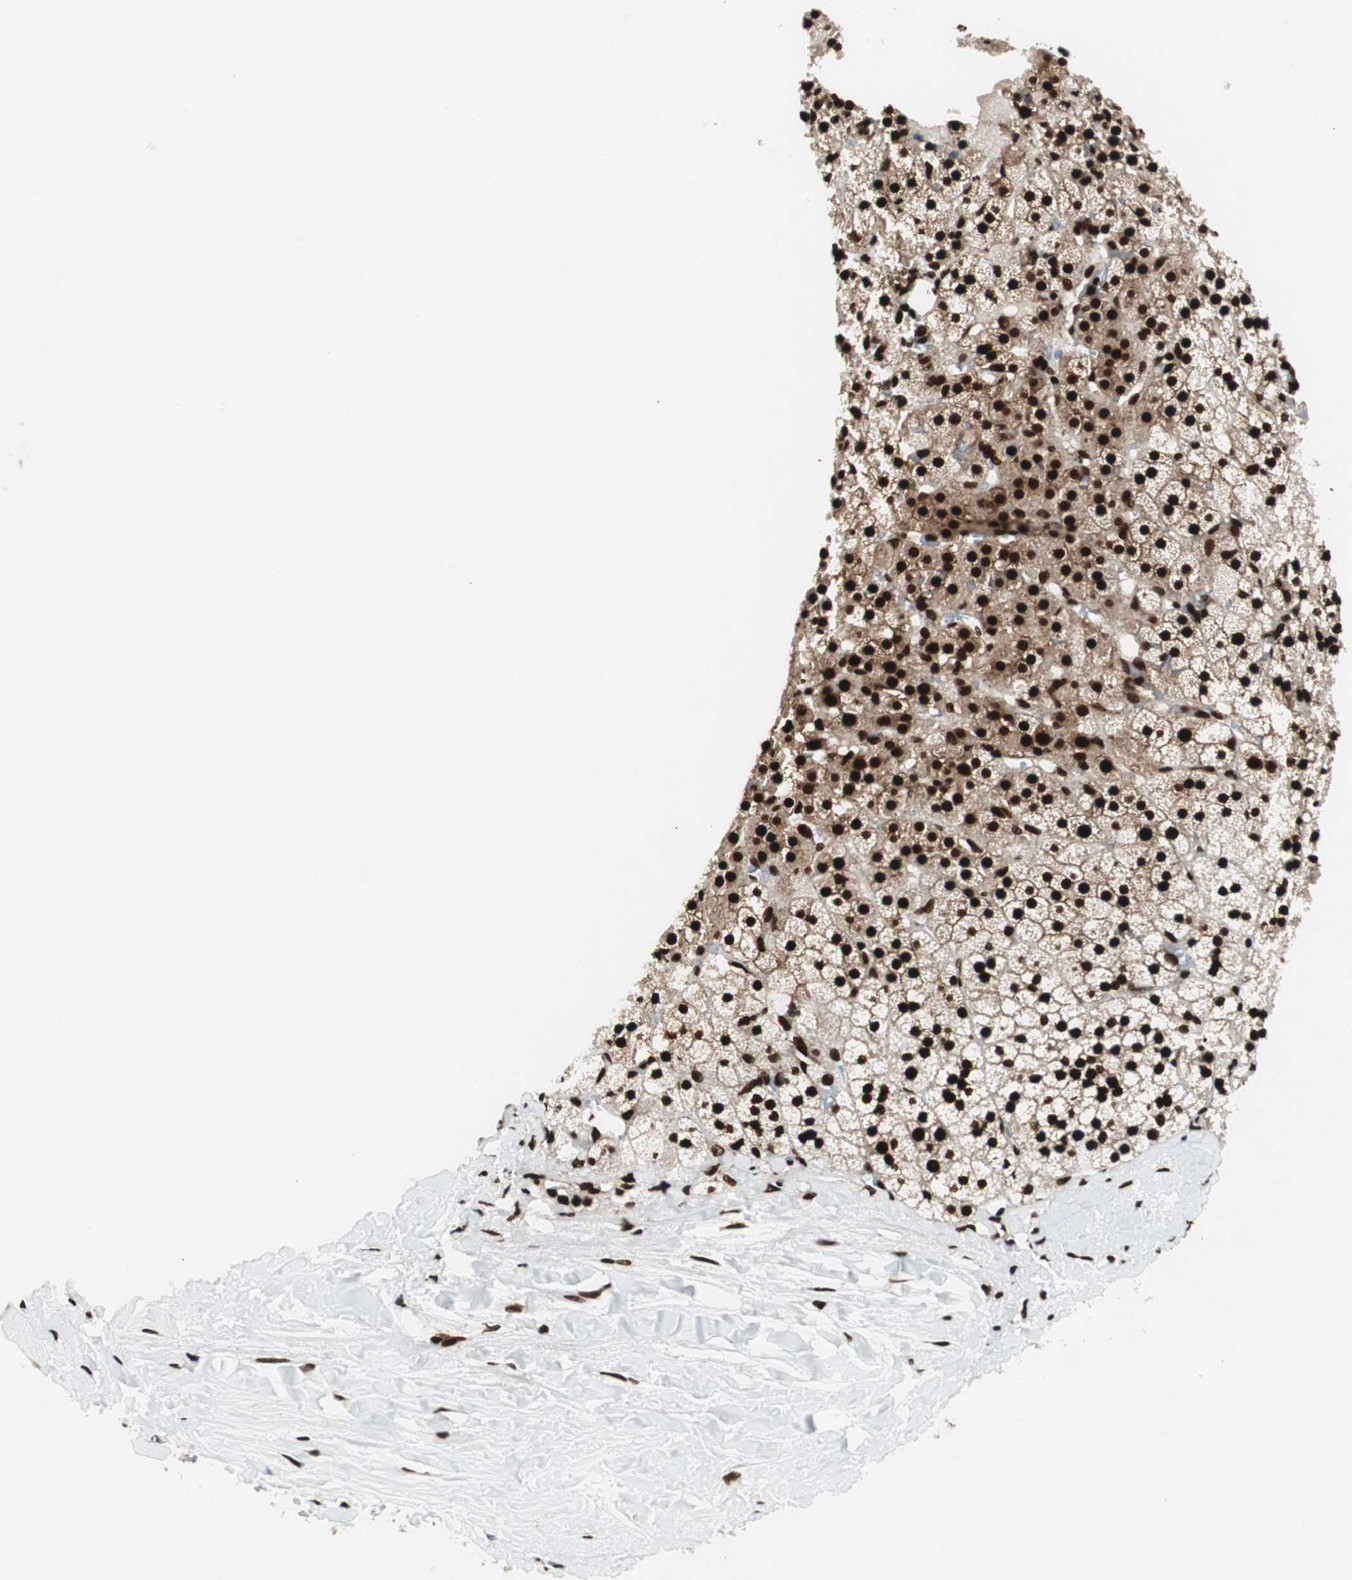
{"staining": {"intensity": "strong", "quantity": ">75%", "location": "nuclear"}, "tissue": "adrenal gland", "cell_type": "Glandular cells", "image_type": "normal", "snomed": [{"axis": "morphology", "description": "Normal tissue, NOS"}, {"axis": "topography", "description": "Adrenal gland"}], "caption": "Immunohistochemical staining of benign human adrenal gland exhibits >75% levels of strong nuclear protein staining in about >75% of glandular cells. Using DAB (3,3'-diaminobenzidine) (brown) and hematoxylin (blue) stains, captured at high magnification using brightfield microscopy.", "gene": "EWSR1", "patient": {"sex": "male", "age": 35}}